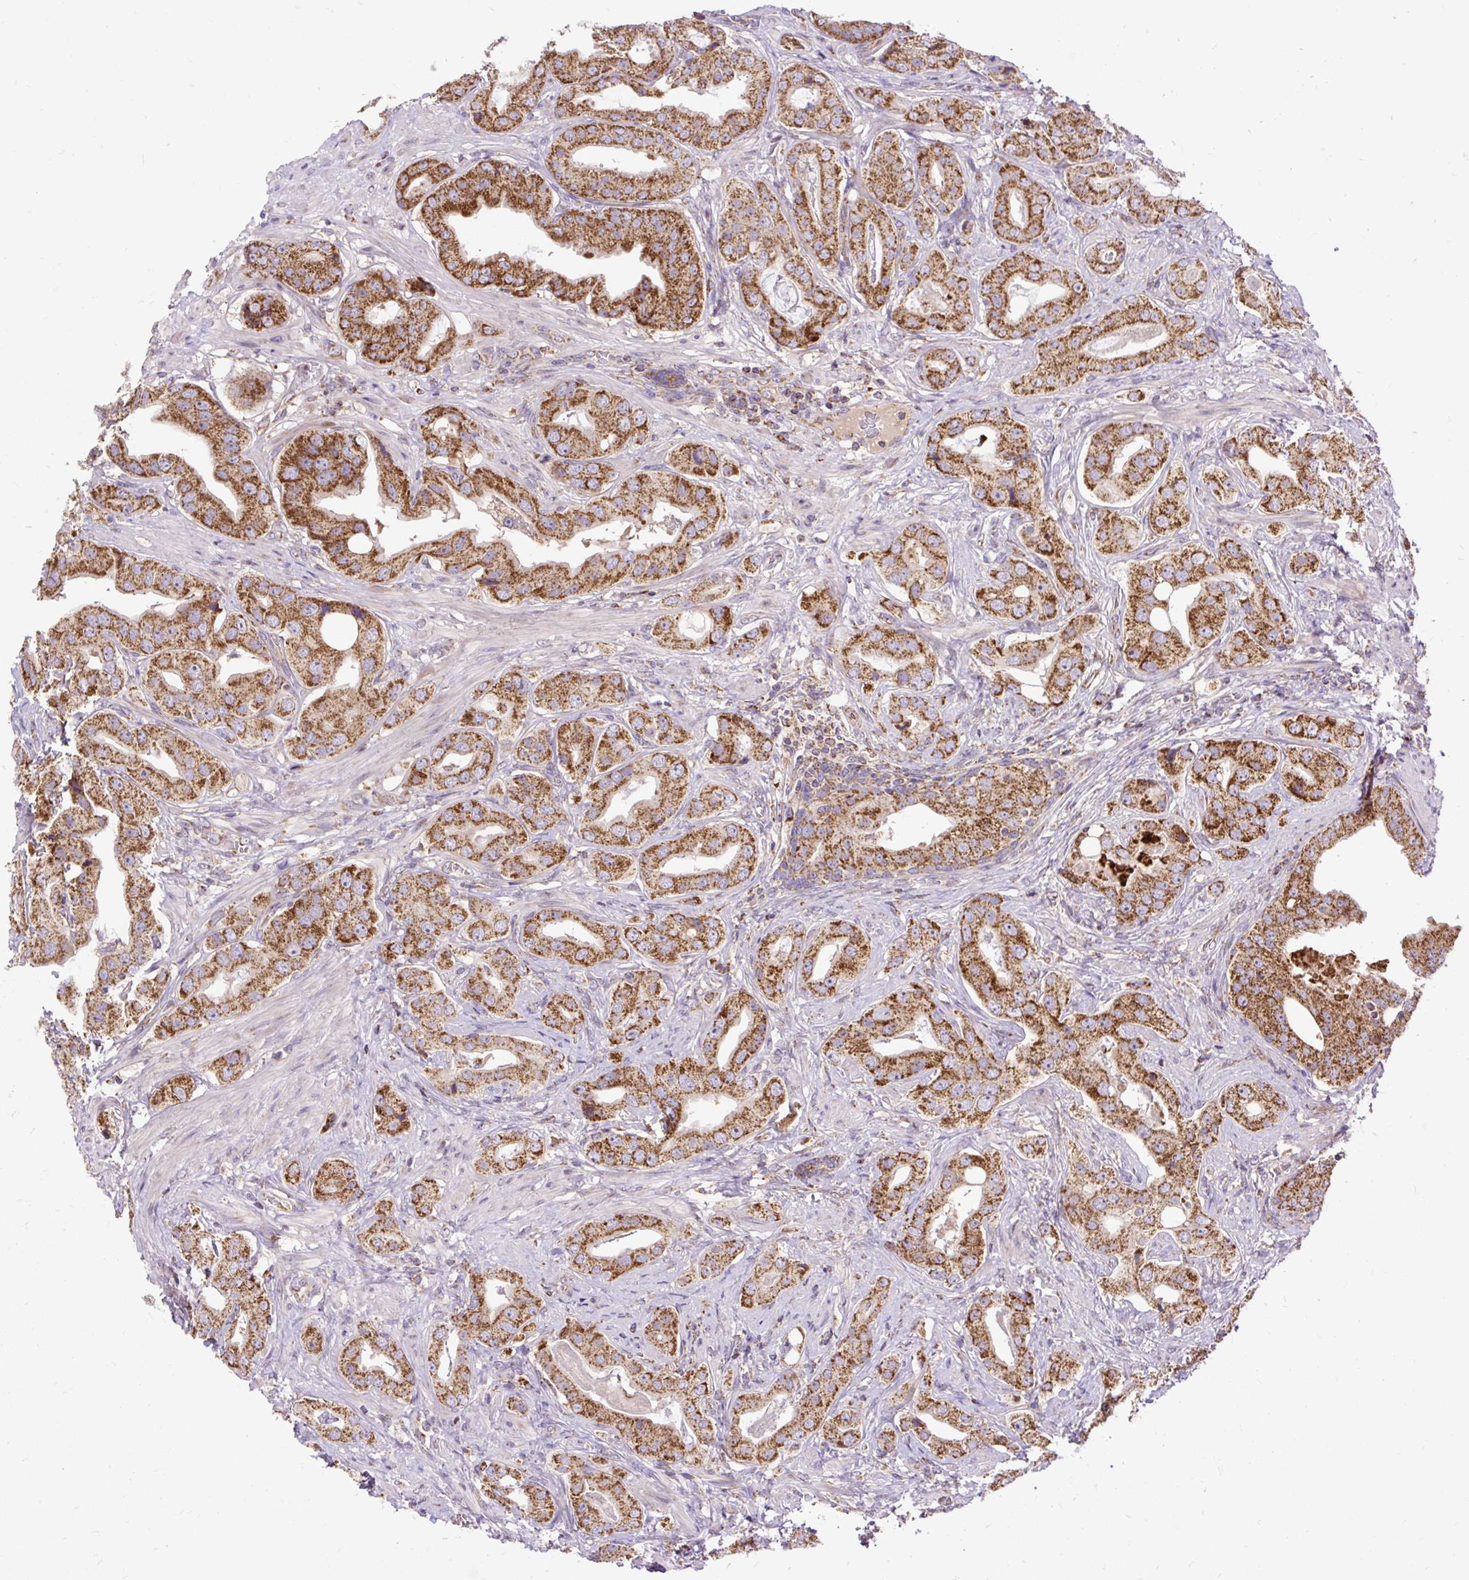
{"staining": {"intensity": "strong", "quantity": ">75%", "location": "cytoplasmic/membranous"}, "tissue": "prostate cancer", "cell_type": "Tumor cells", "image_type": "cancer", "snomed": [{"axis": "morphology", "description": "Adenocarcinoma, High grade"}, {"axis": "topography", "description": "Prostate"}], "caption": "A high-resolution photomicrograph shows immunohistochemistry (IHC) staining of prostate cancer (high-grade adenocarcinoma), which exhibits strong cytoplasmic/membranous positivity in about >75% of tumor cells. The staining was performed using DAB (3,3'-diaminobenzidine) to visualize the protein expression in brown, while the nuclei were stained in blue with hematoxylin (Magnification: 20x).", "gene": "TOMM40", "patient": {"sex": "male", "age": 63}}